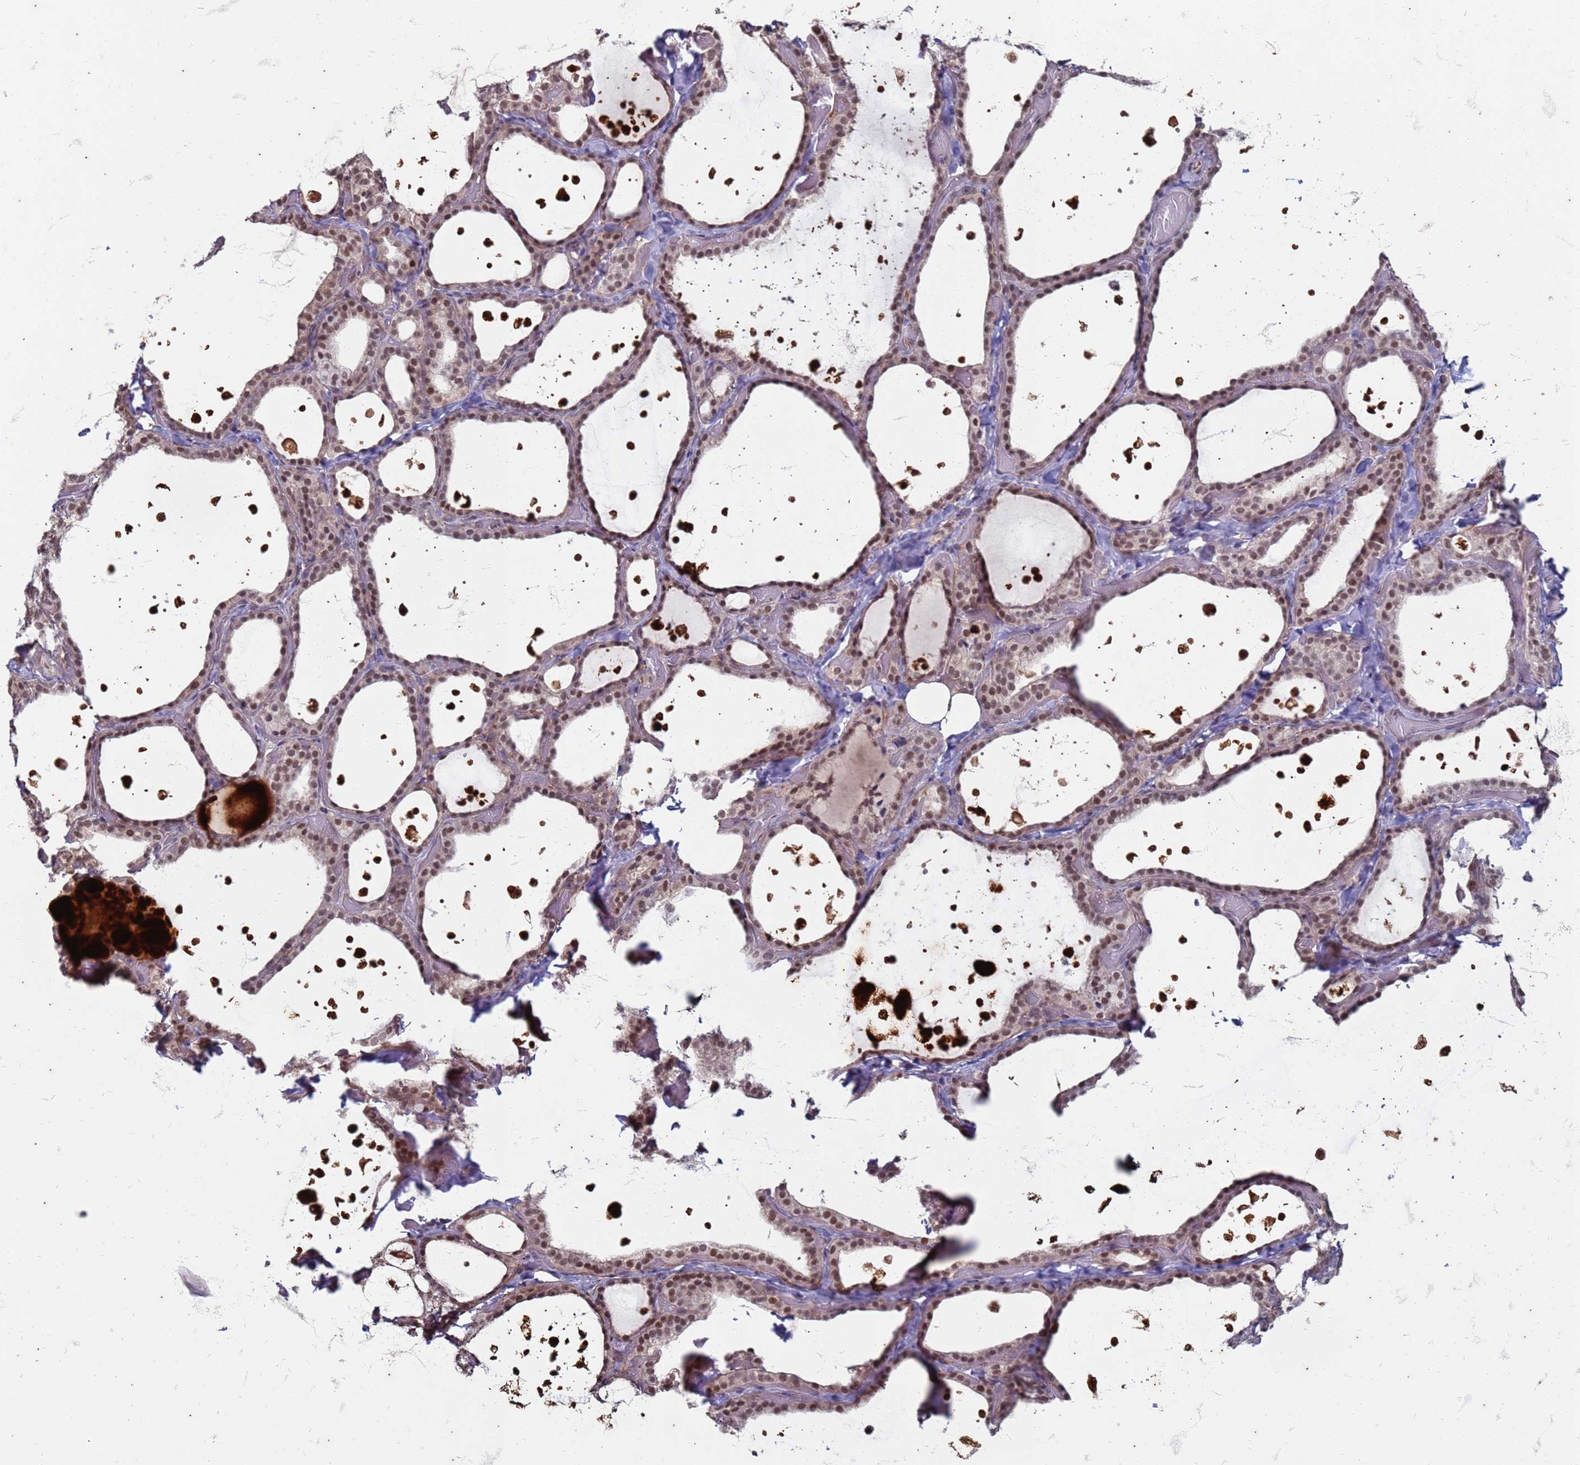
{"staining": {"intensity": "moderate", "quantity": ">75%", "location": "nuclear"}, "tissue": "thyroid gland", "cell_type": "Glandular cells", "image_type": "normal", "snomed": [{"axis": "morphology", "description": "Normal tissue, NOS"}, {"axis": "topography", "description": "Thyroid gland"}], "caption": "Immunohistochemistry (IHC) image of unremarkable thyroid gland: thyroid gland stained using immunohistochemistry (IHC) demonstrates medium levels of moderate protein expression localized specifically in the nuclear of glandular cells, appearing as a nuclear brown color.", "gene": "TRMT6", "patient": {"sex": "female", "age": 44}}